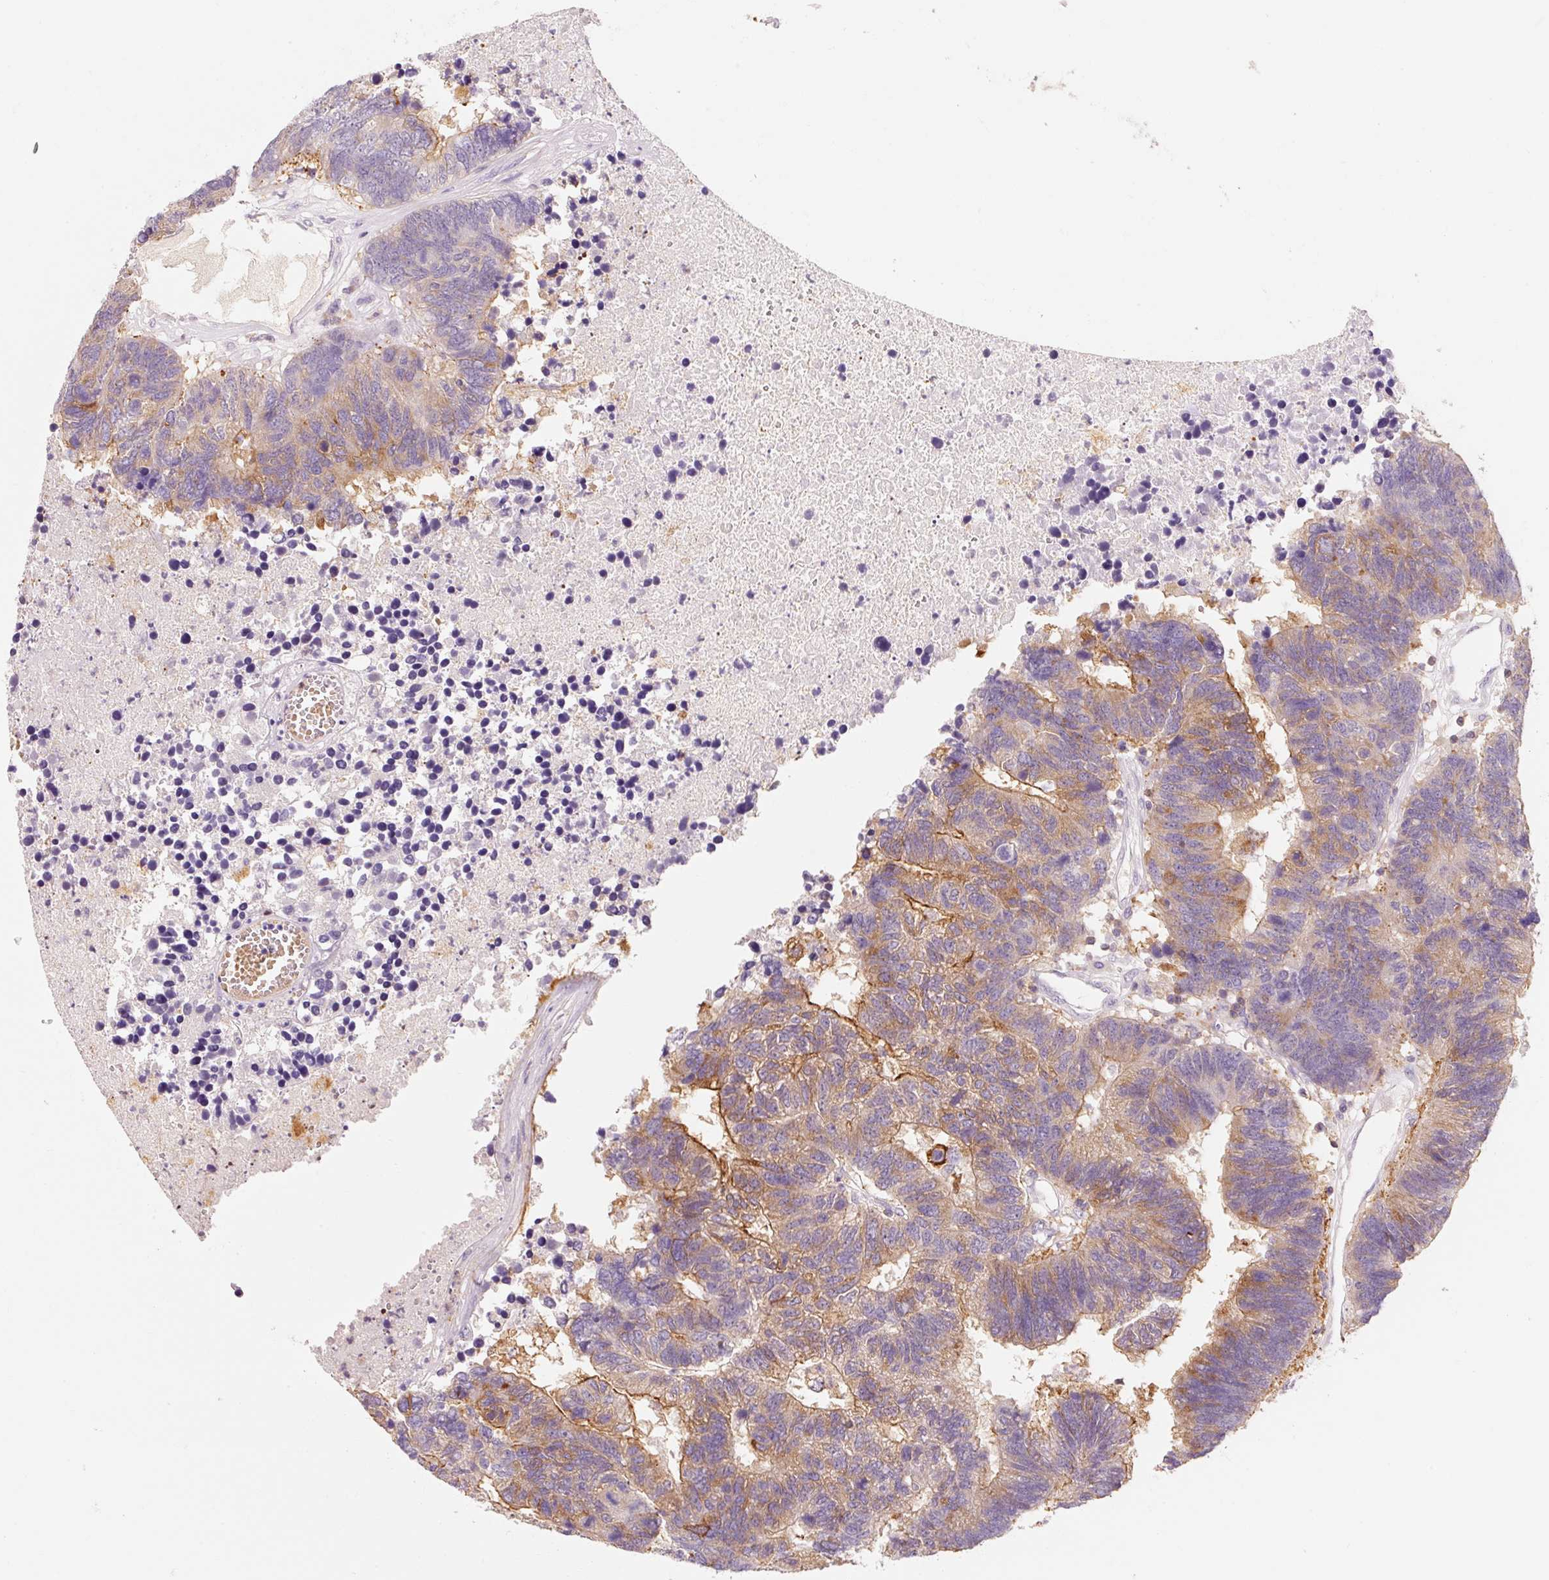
{"staining": {"intensity": "moderate", "quantity": "25%-75%", "location": "cytoplasmic/membranous"}, "tissue": "colorectal cancer", "cell_type": "Tumor cells", "image_type": "cancer", "snomed": [{"axis": "morphology", "description": "Adenocarcinoma, NOS"}, {"axis": "topography", "description": "Colon"}], "caption": "Immunohistochemistry of human colorectal cancer (adenocarcinoma) exhibits medium levels of moderate cytoplasmic/membranous staining in approximately 25%-75% of tumor cells.", "gene": "OR8K1", "patient": {"sex": "female", "age": 48}}